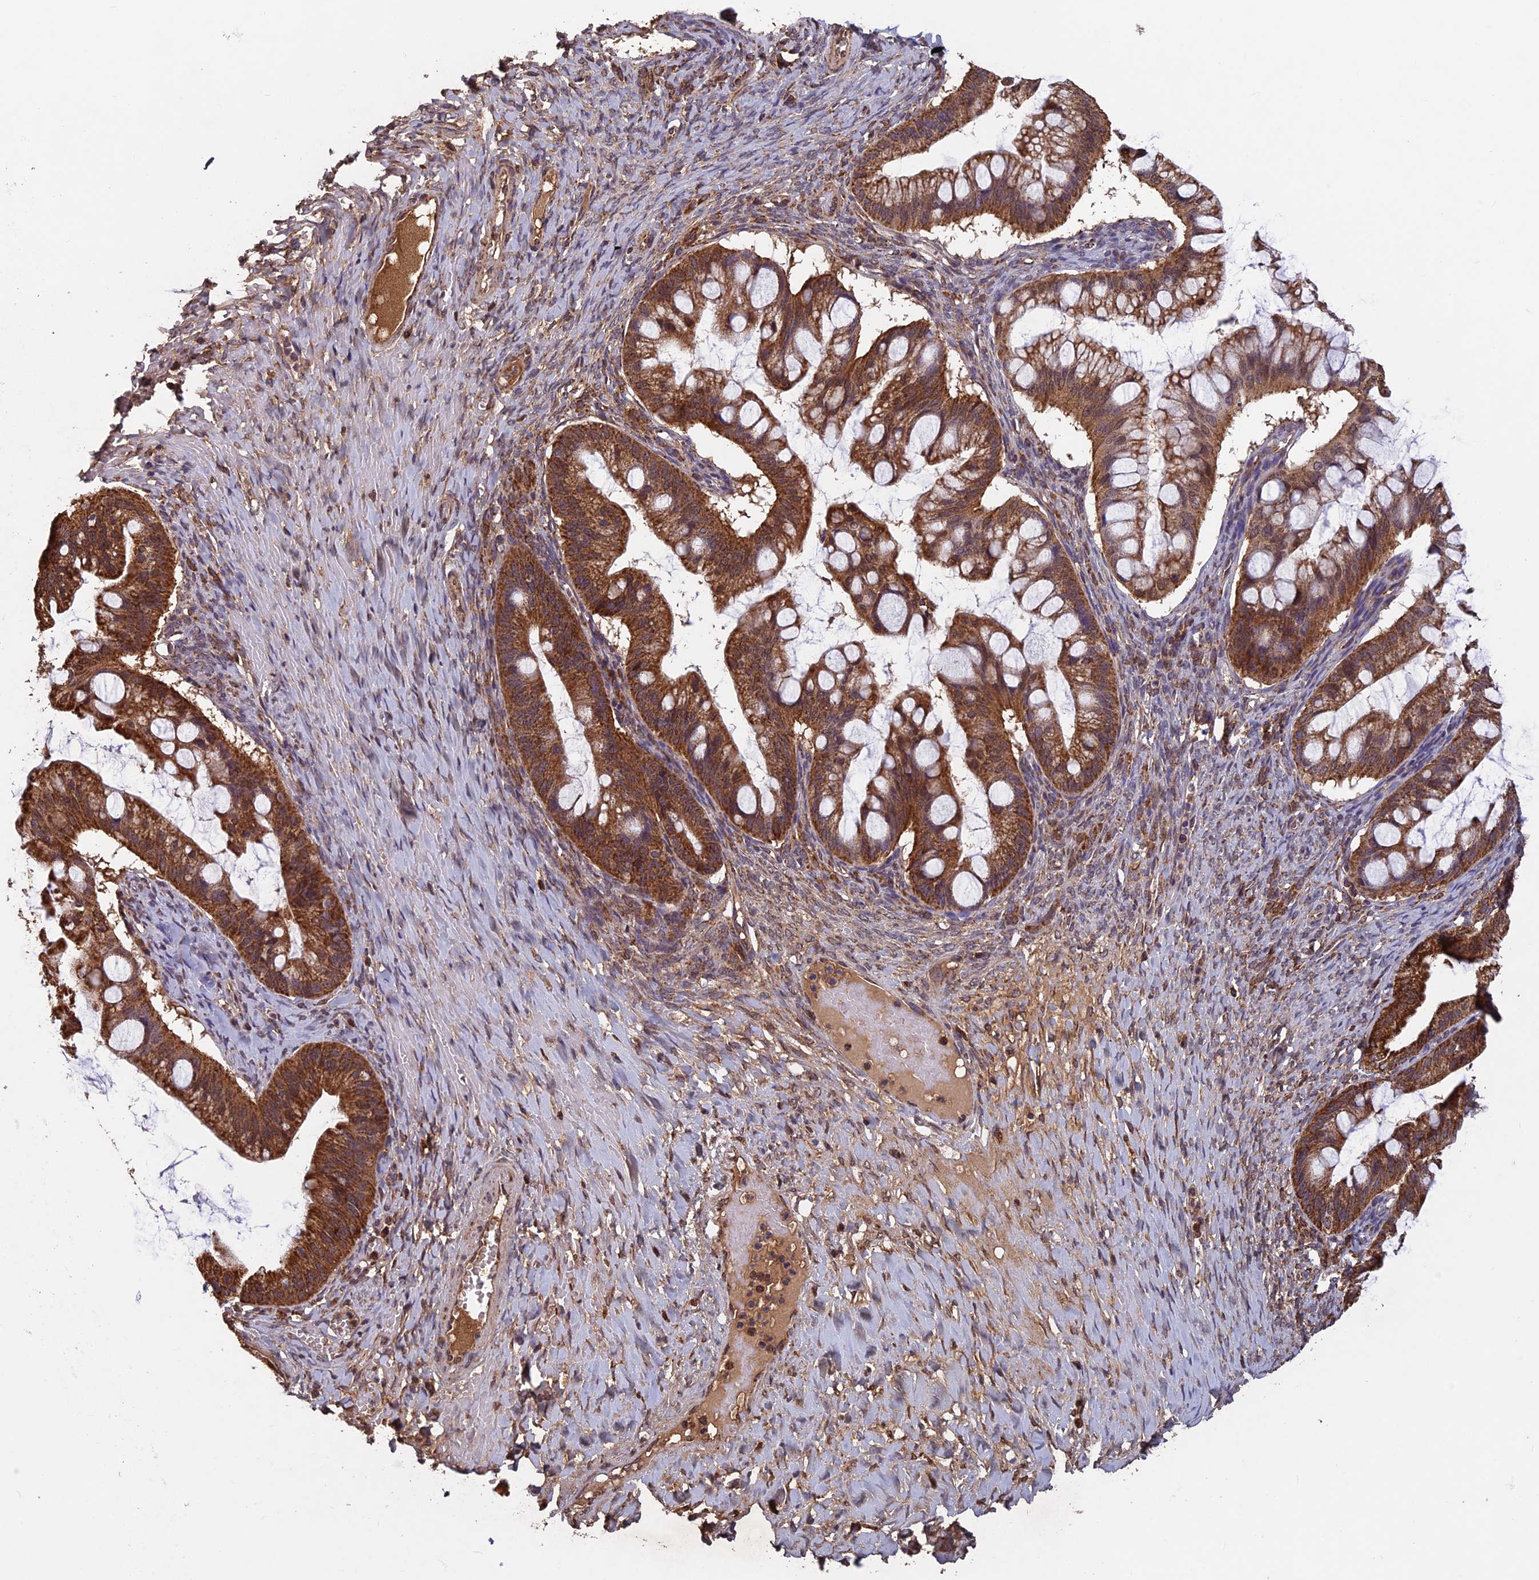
{"staining": {"intensity": "strong", "quantity": ">75%", "location": "cytoplasmic/membranous"}, "tissue": "ovarian cancer", "cell_type": "Tumor cells", "image_type": "cancer", "snomed": [{"axis": "morphology", "description": "Cystadenocarcinoma, mucinous, NOS"}, {"axis": "topography", "description": "Ovary"}], "caption": "Brown immunohistochemical staining in human ovarian cancer exhibits strong cytoplasmic/membranous expression in about >75% of tumor cells. (Stains: DAB (3,3'-diaminobenzidine) in brown, nuclei in blue, Microscopy: brightfield microscopy at high magnification).", "gene": "CCDC15", "patient": {"sex": "female", "age": 73}}